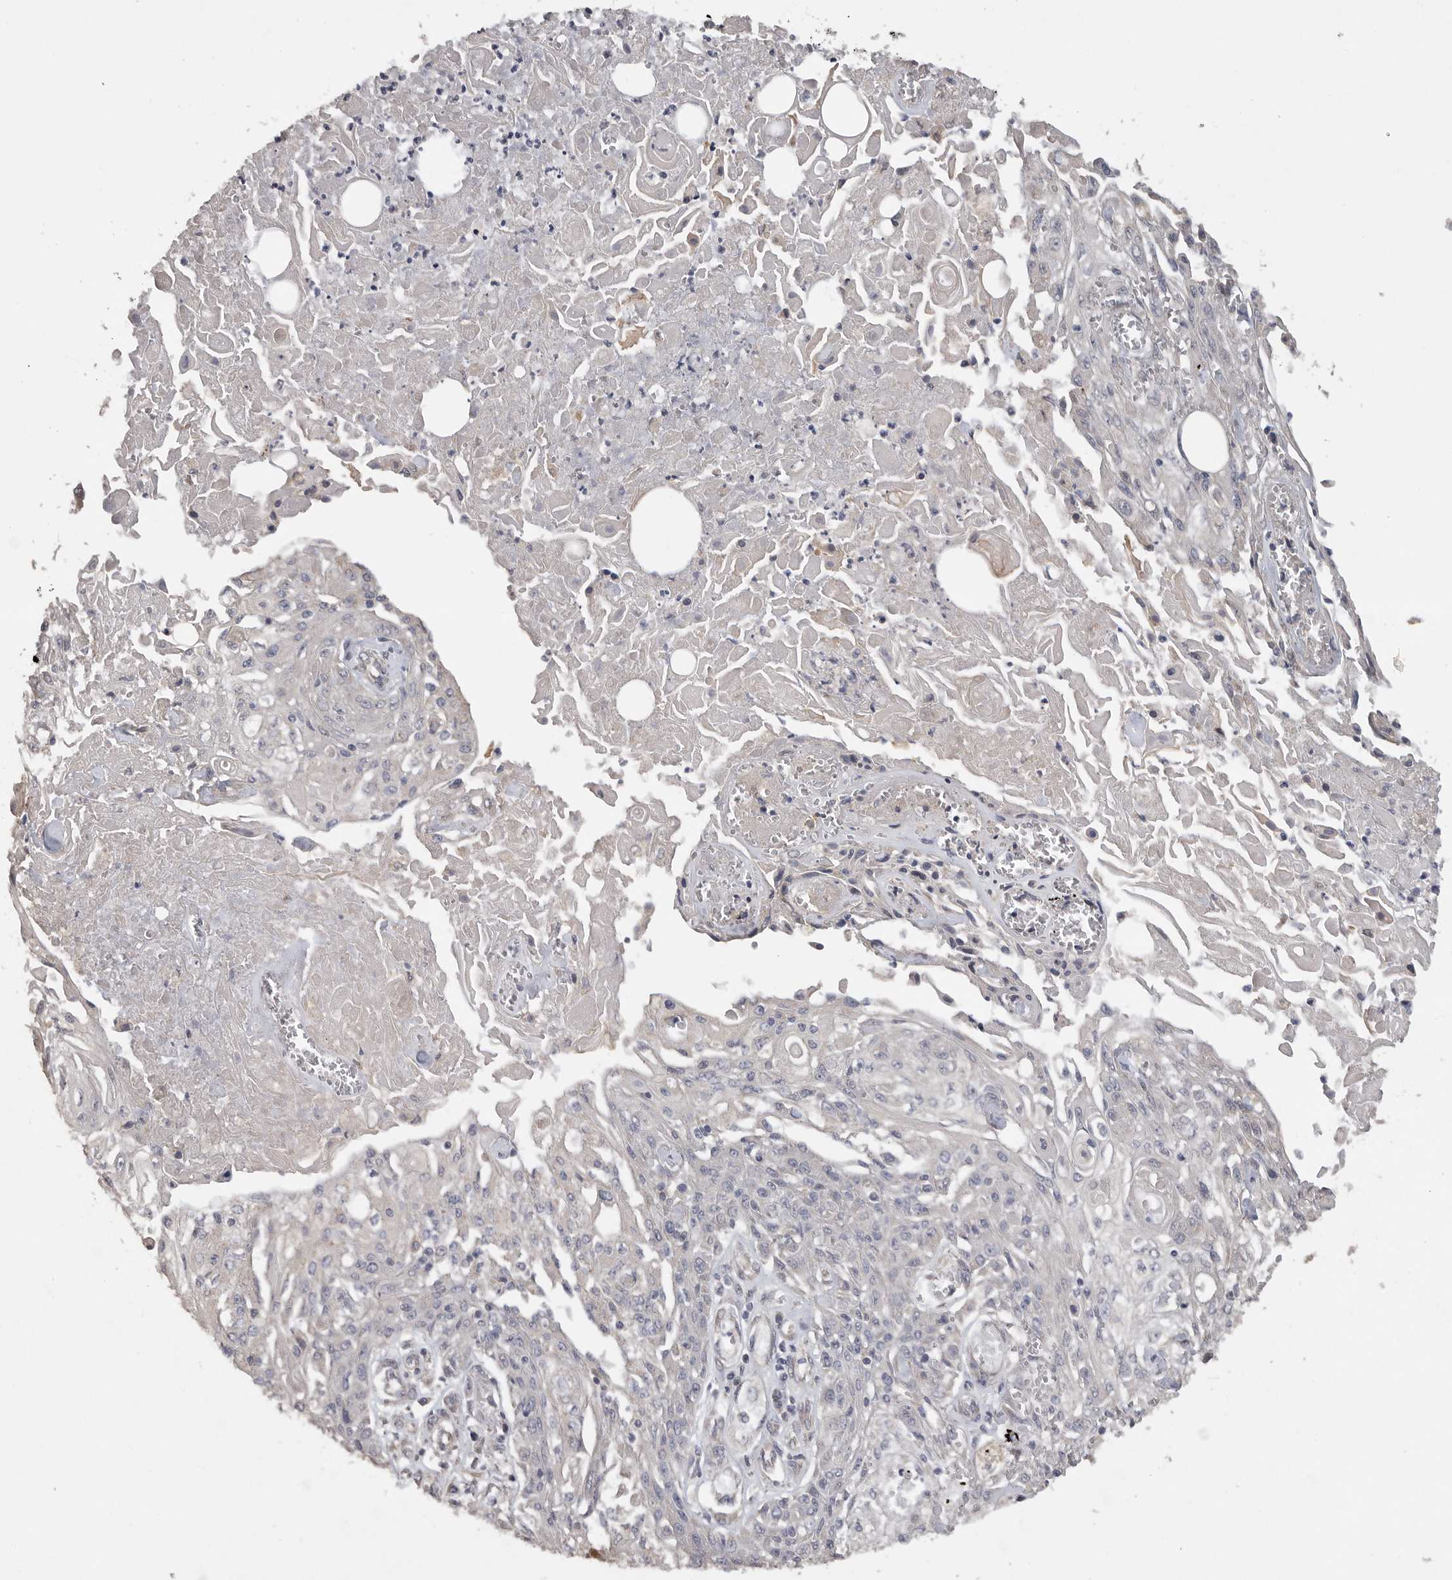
{"staining": {"intensity": "negative", "quantity": "none", "location": "none"}, "tissue": "skin cancer", "cell_type": "Tumor cells", "image_type": "cancer", "snomed": [{"axis": "morphology", "description": "Squamous cell carcinoma, NOS"}, {"axis": "morphology", "description": "Squamous cell carcinoma, metastatic, NOS"}, {"axis": "topography", "description": "Skin"}, {"axis": "topography", "description": "Lymph node"}], "caption": "This is a histopathology image of IHC staining of skin cancer (metastatic squamous cell carcinoma), which shows no positivity in tumor cells.", "gene": "EDEM3", "patient": {"sex": "male", "age": 75}}